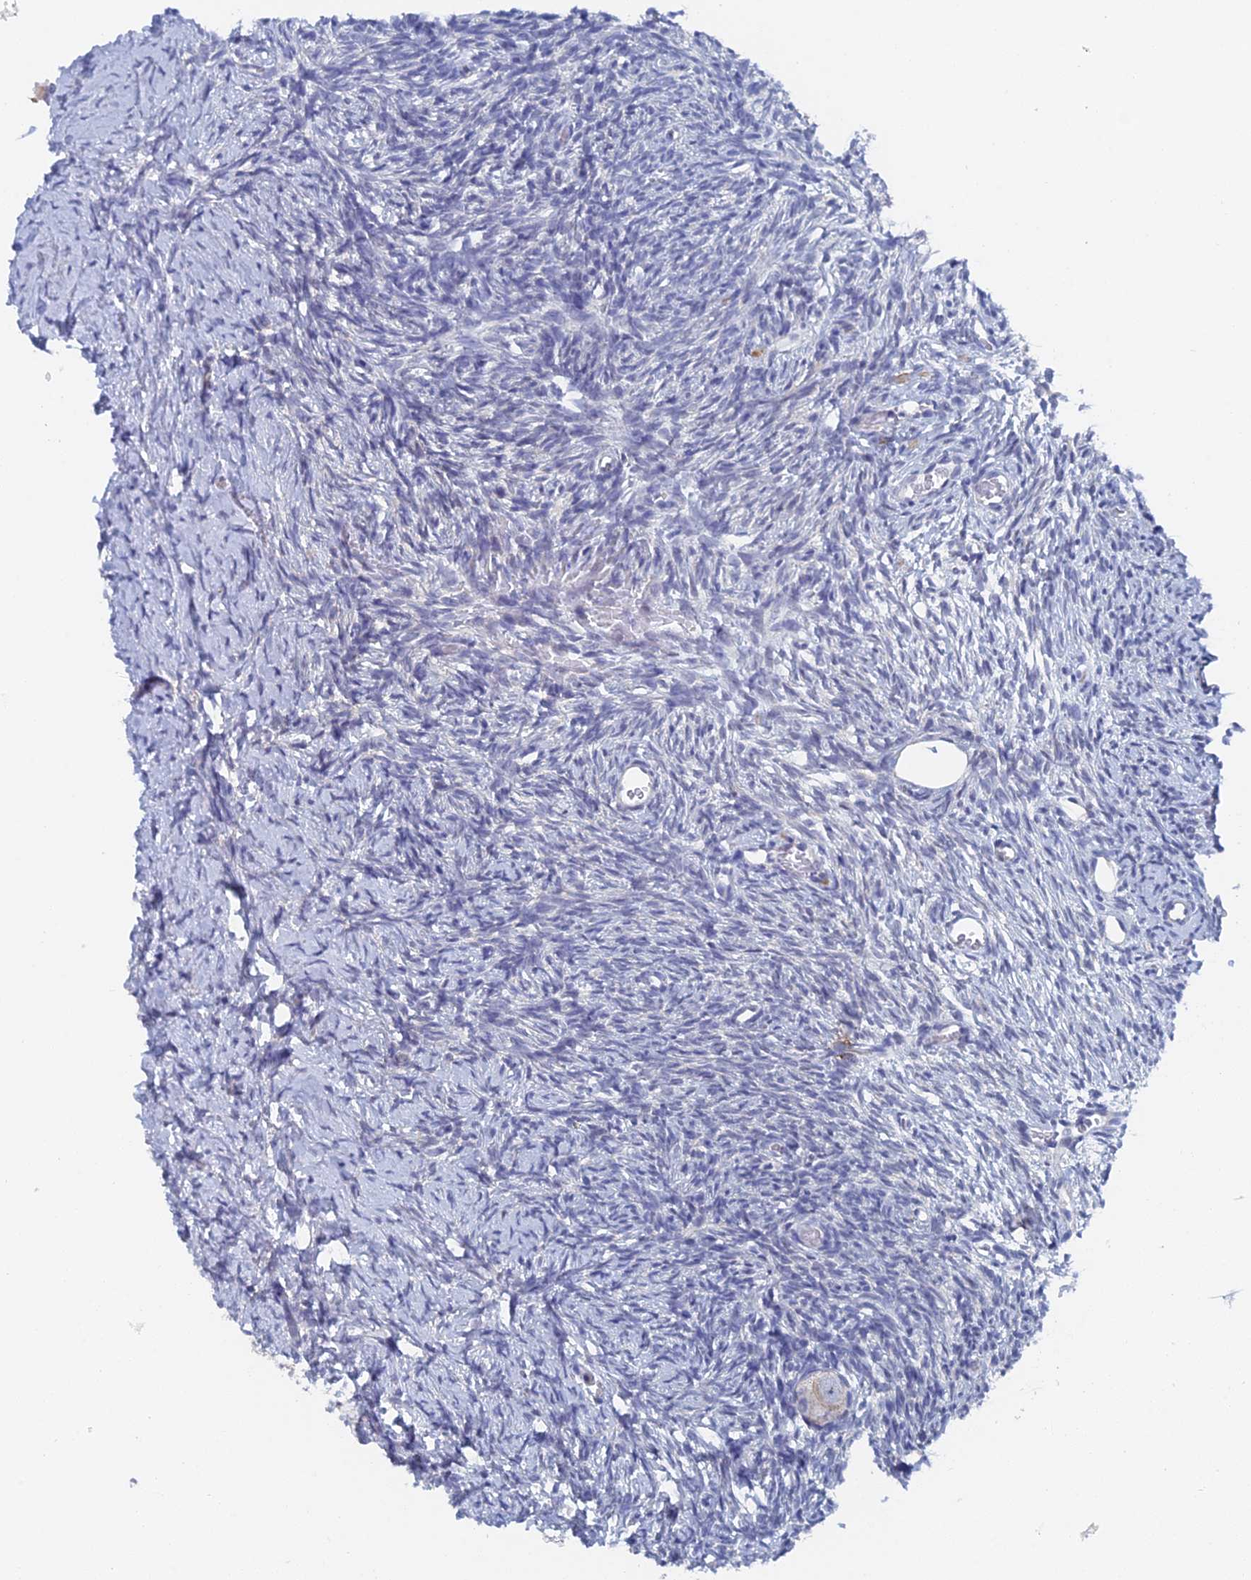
{"staining": {"intensity": "negative", "quantity": "none", "location": "none"}, "tissue": "ovary", "cell_type": "Ovarian stroma cells", "image_type": "normal", "snomed": [{"axis": "morphology", "description": "Normal tissue, NOS"}, {"axis": "topography", "description": "Ovary"}], "caption": "Human ovary stained for a protein using immunohistochemistry (IHC) shows no staining in ovarian stroma cells.", "gene": "GMNC", "patient": {"sex": "female", "age": 39}}